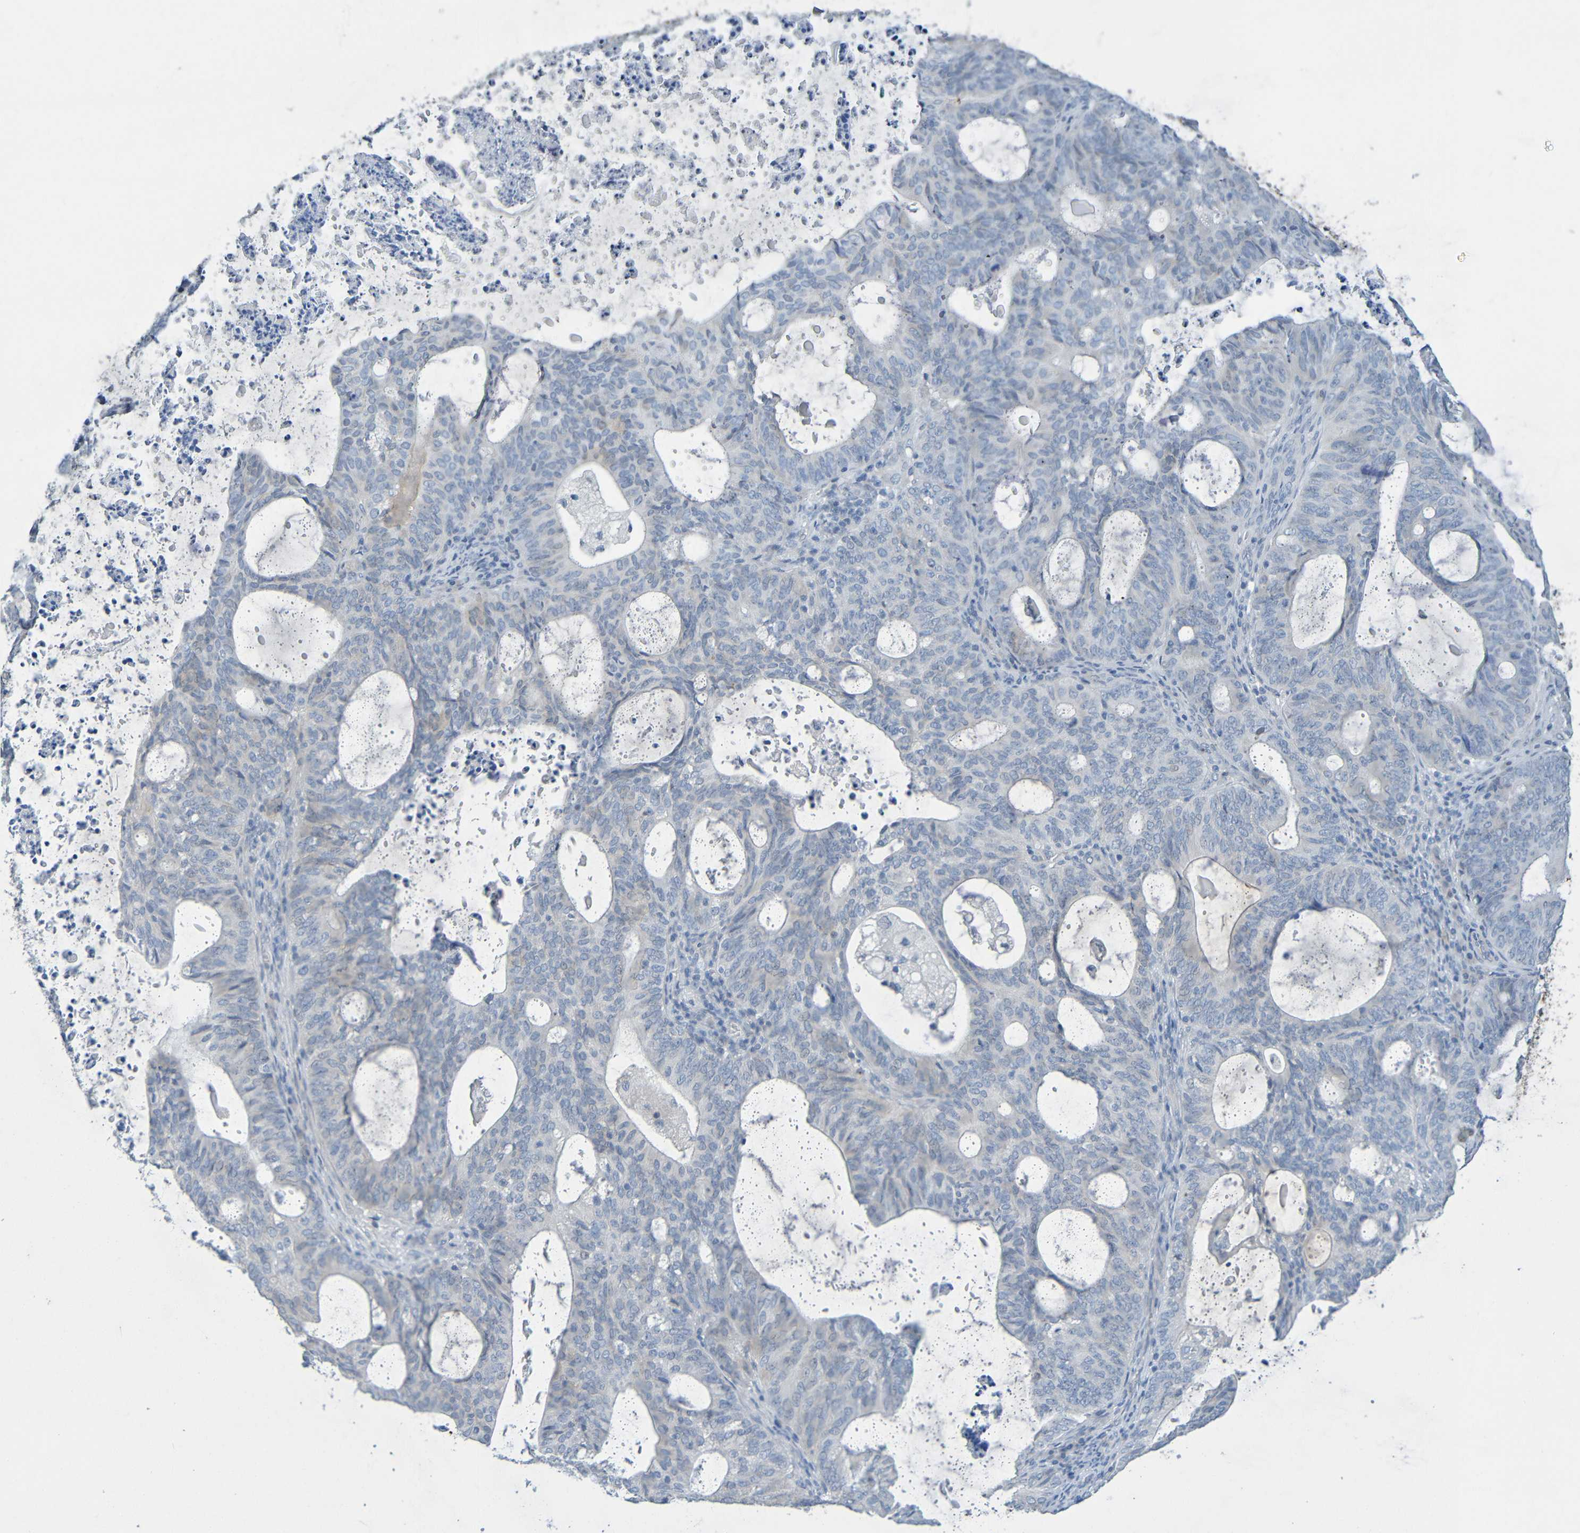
{"staining": {"intensity": "negative", "quantity": "none", "location": "none"}, "tissue": "endometrial cancer", "cell_type": "Tumor cells", "image_type": "cancer", "snomed": [{"axis": "morphology", "description": "Adenocarcinoma, NOS"}, {"axis": "topography", "description": "Uterus"}], "caption": "DAB (3,3'-diaminobenzidine) immunohistochemical staining of endometrial cancer shows no significant expression in tumor cells.", "gene": "IL10", "patient": {"sex": "female", "age": 83}}